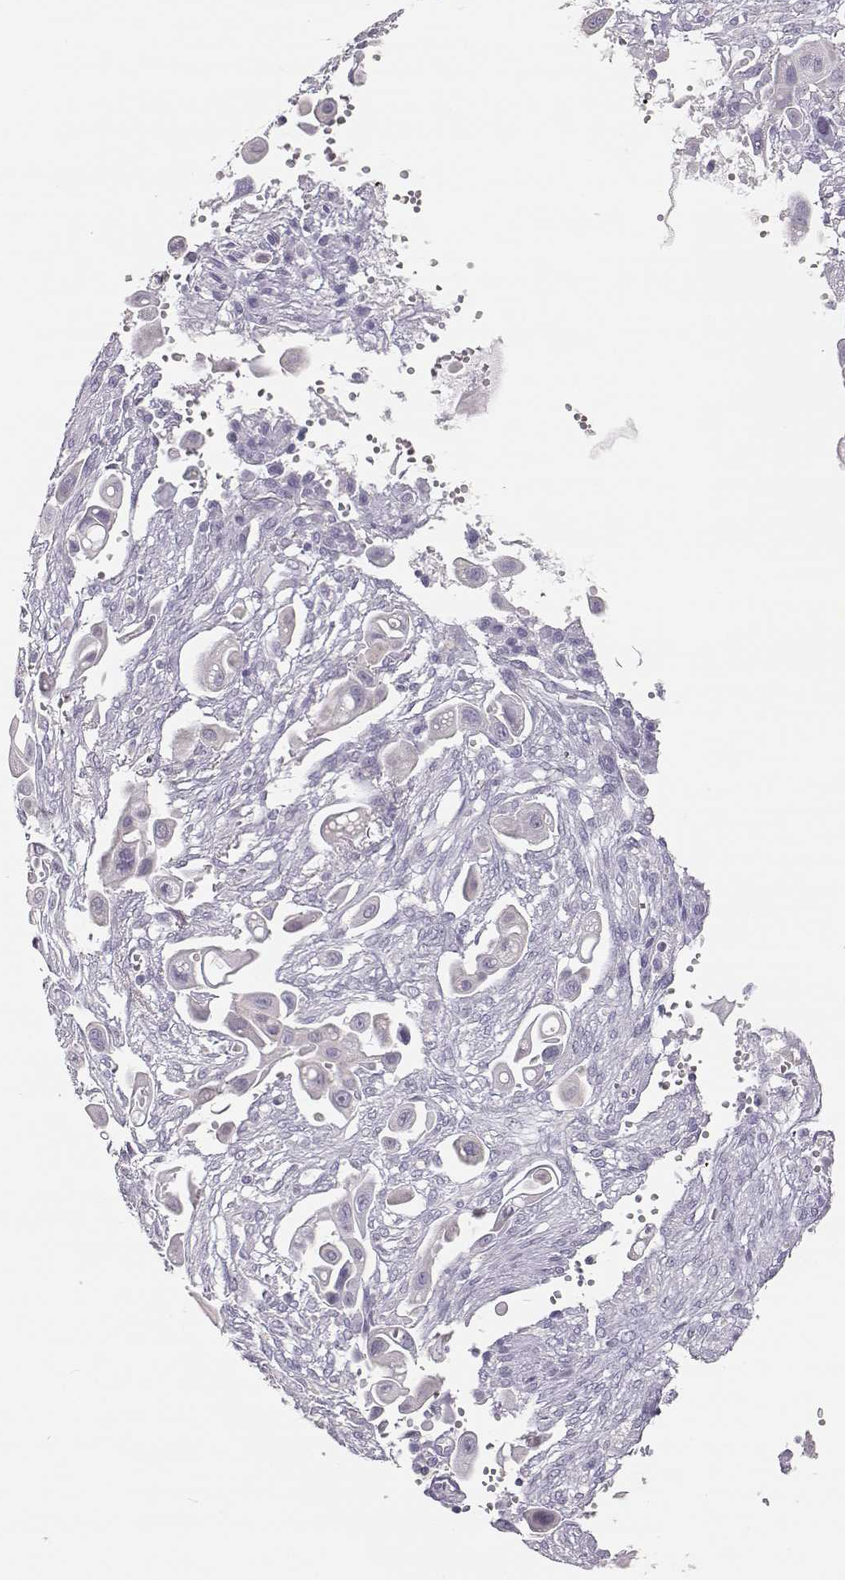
{"staining": {"intensity": "negative", "quantity": "none", "location": "none"}, "tissue": "pancreatic cancer", "cell_type": "Tumor cells", "image_type": "cancer", "snomed": [{"axis": "morphology", "description": "Adenocarcinoma, NOS"}, {"axis": "topography", "description": "Pancreas"}], "caption": "Immunohistochemistry image of adenocarcinoma (pancreatic) stained for a protein (brown), which exhibits no expression in tumor cells.", "gene": "LEPR", "patient": {"sex": "male", "age": 50}}